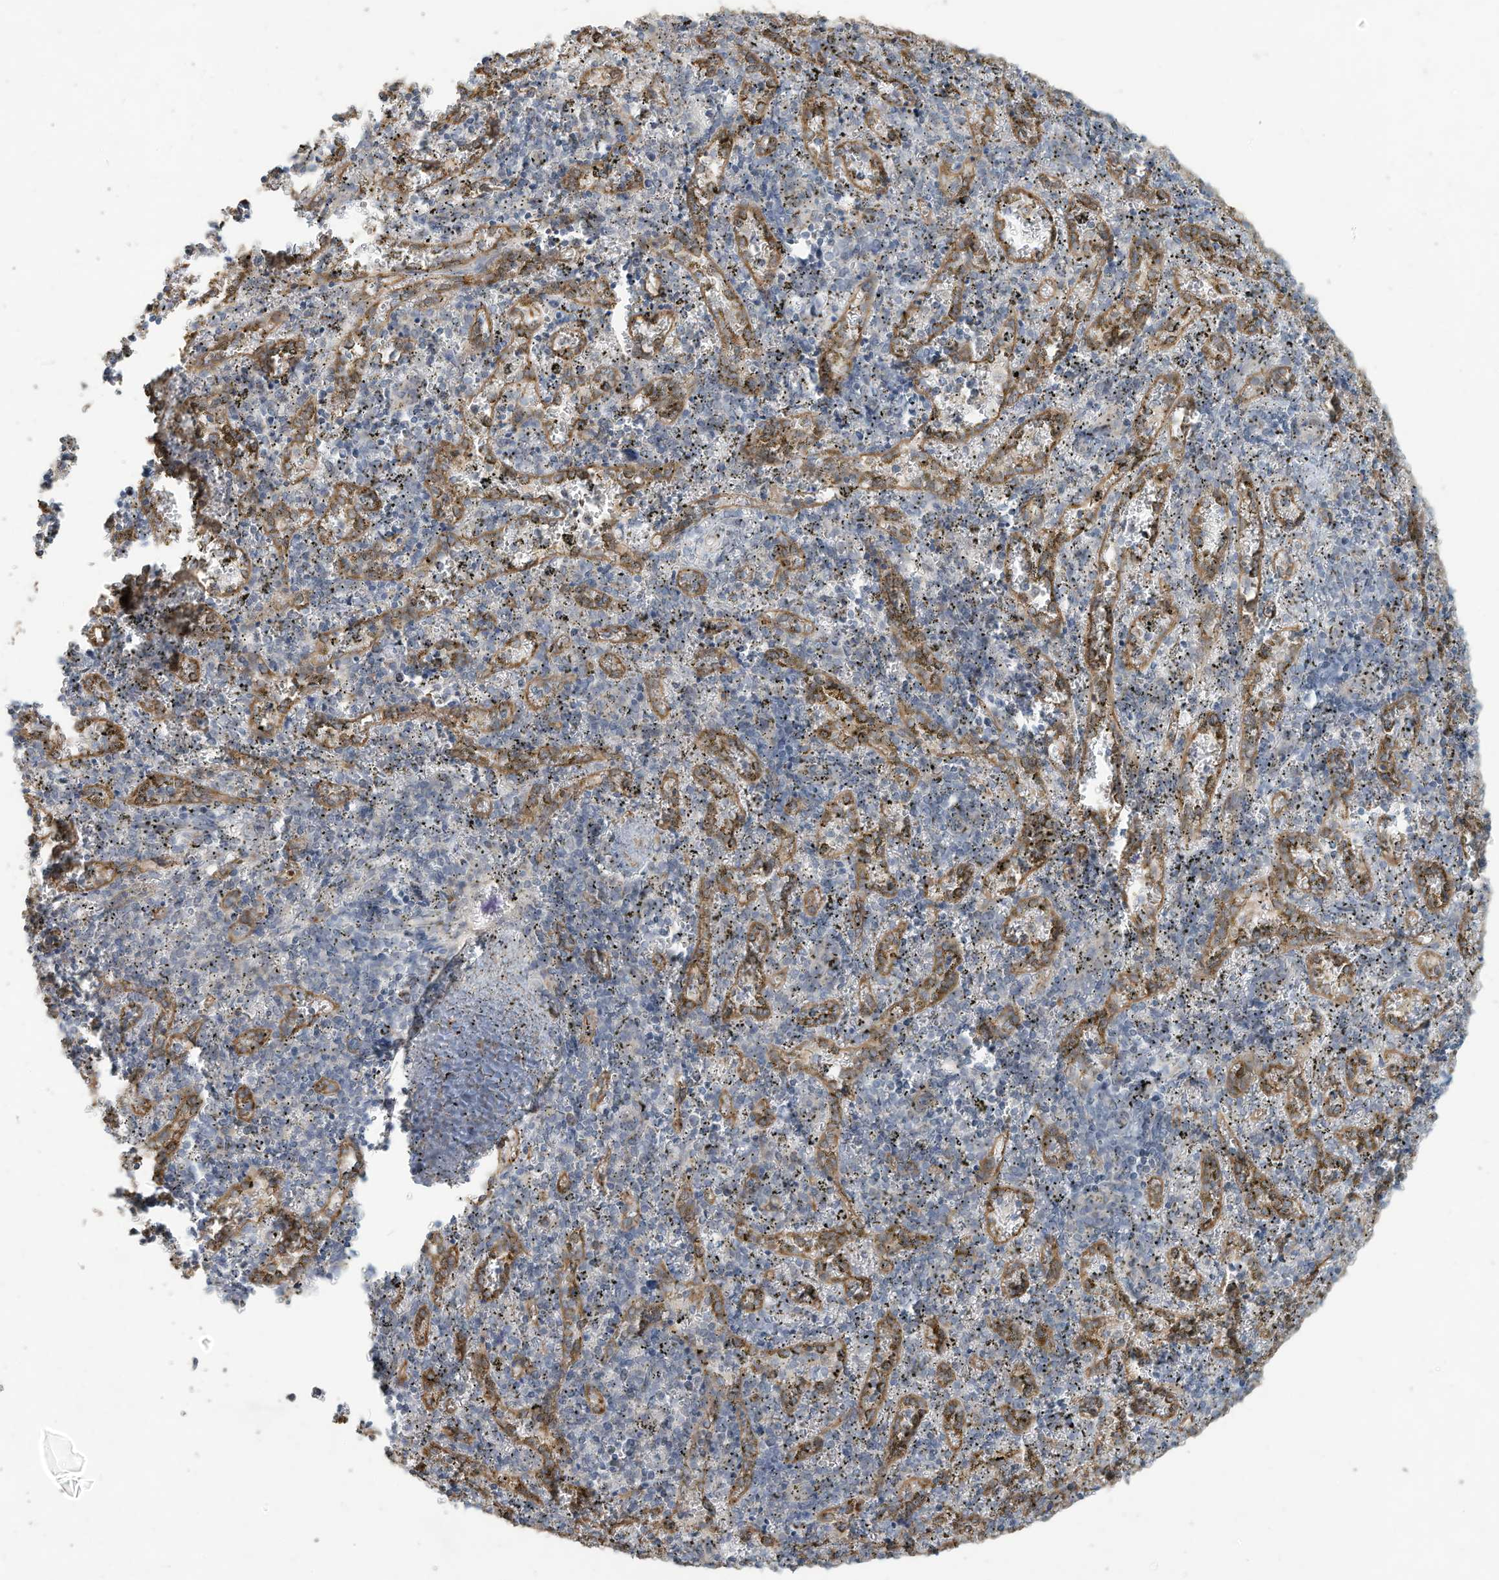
{"staining": {"intensity": "negative", "quantity": "none", "location": "none"}, "tissue": "spleen", "cell_type": "Cells in red pulp", "image_type": "normal", "snomed": [{"axis": "morphology", "description": "Normal tissue, NOS"}, {"axis": "topography", "description": "Spleen"}], "caption": "A high-resolution histopathology image shows IHC staining of normal spleen, which displays no significant positivity in cells in red pulp. (Stains: DAB (3,3'-diaminobenzidine) immunohistochemistry with hematoxylin counter stain, Microscopy: brightfield microscopy at high magnification).", "gene": "MAGIX", "patient": {"sex": "male", "age": 11}}